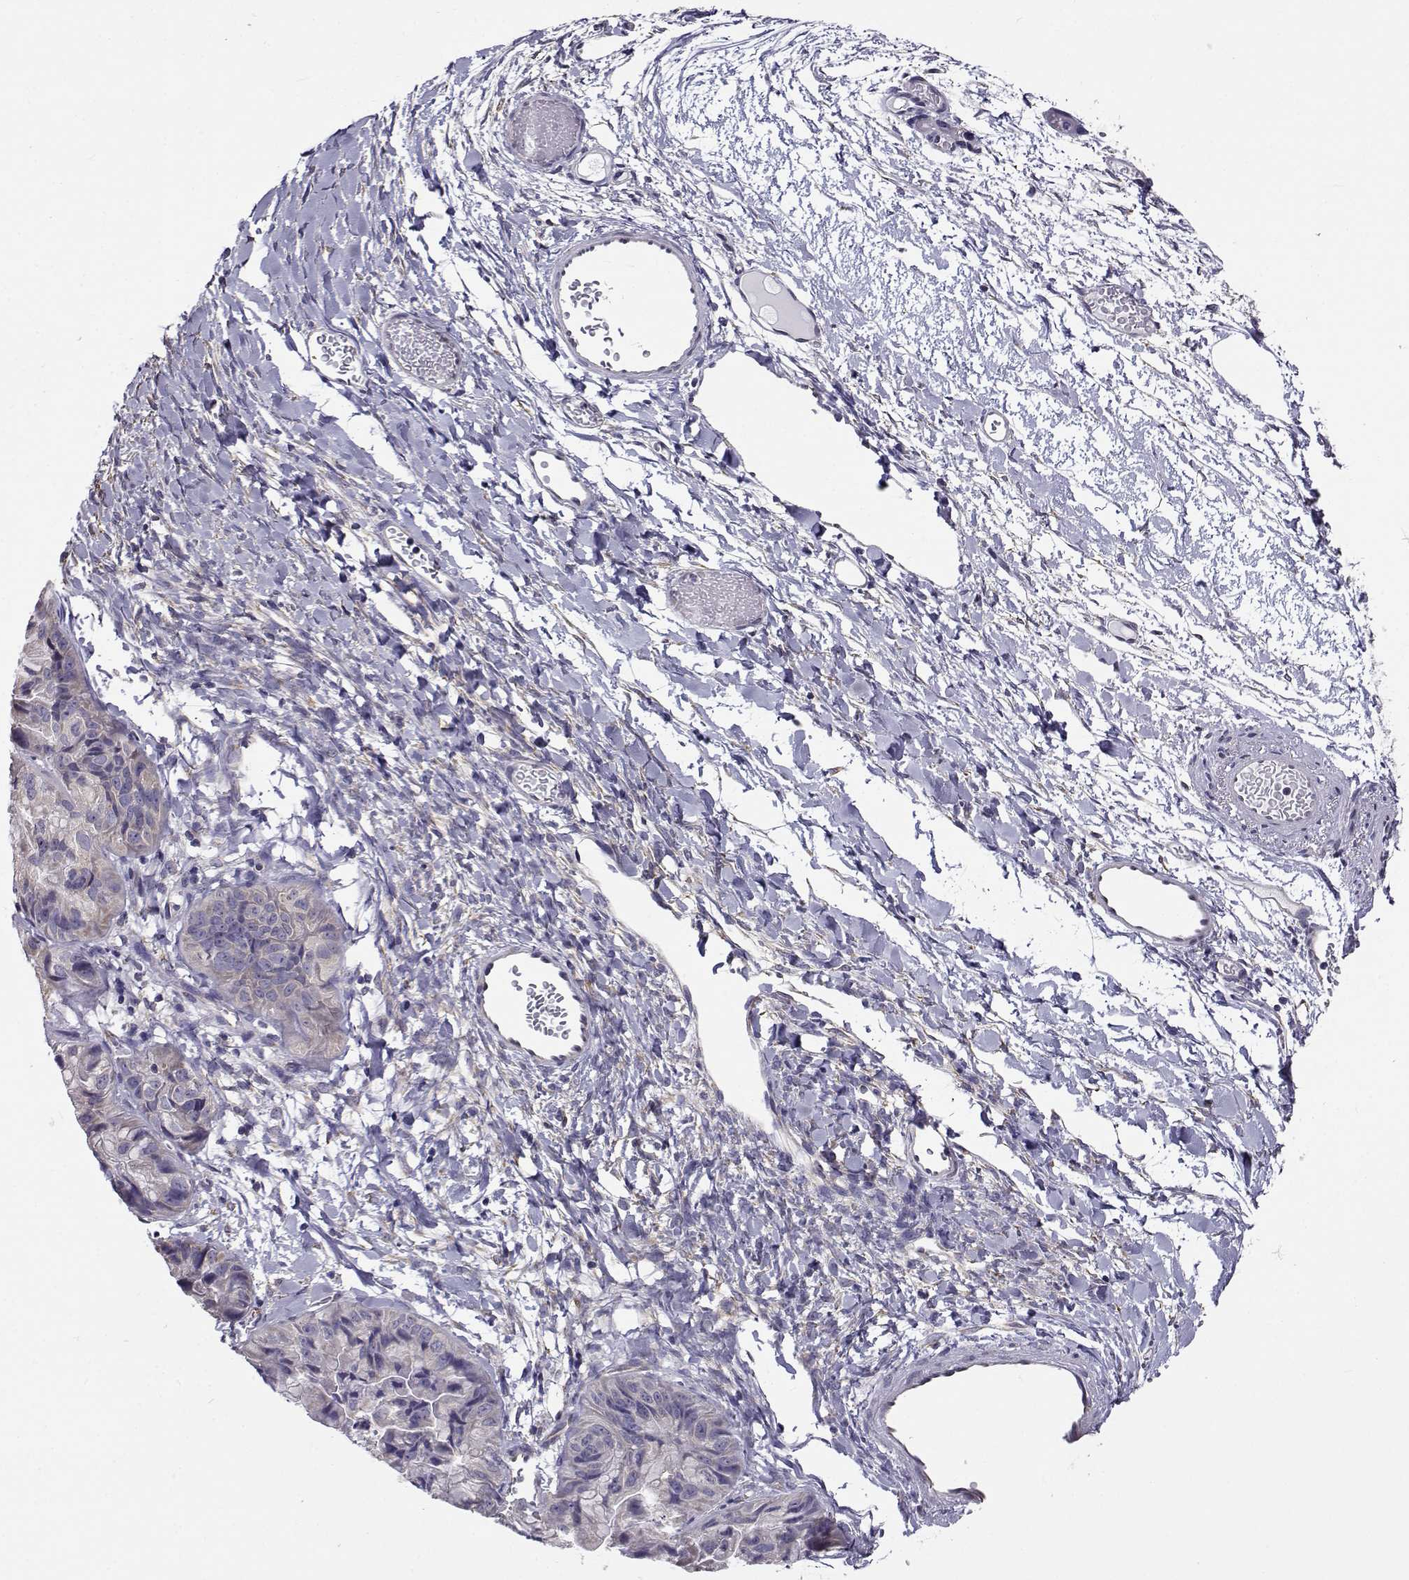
{"staining": {"intensity": "negative", "quantity": "none", "location": "none"}, "tissue": "ovarian cancer", "cell_type": "Tumor cells", "image_type": "cancer", "snomed": [{"axis": "morphology", "description": "Cystadenocarcinoma, mucinous, NOS"}, {"axis": "topography", "description": "Ovary"}], "caption": "Protein analysis of ovarian cancer (mucinous cystadenocarcinoma) demonstrates no significant expression in tumor cells.", "gene": "BEND6", "patient": {"sex": "female", "age": 76}}